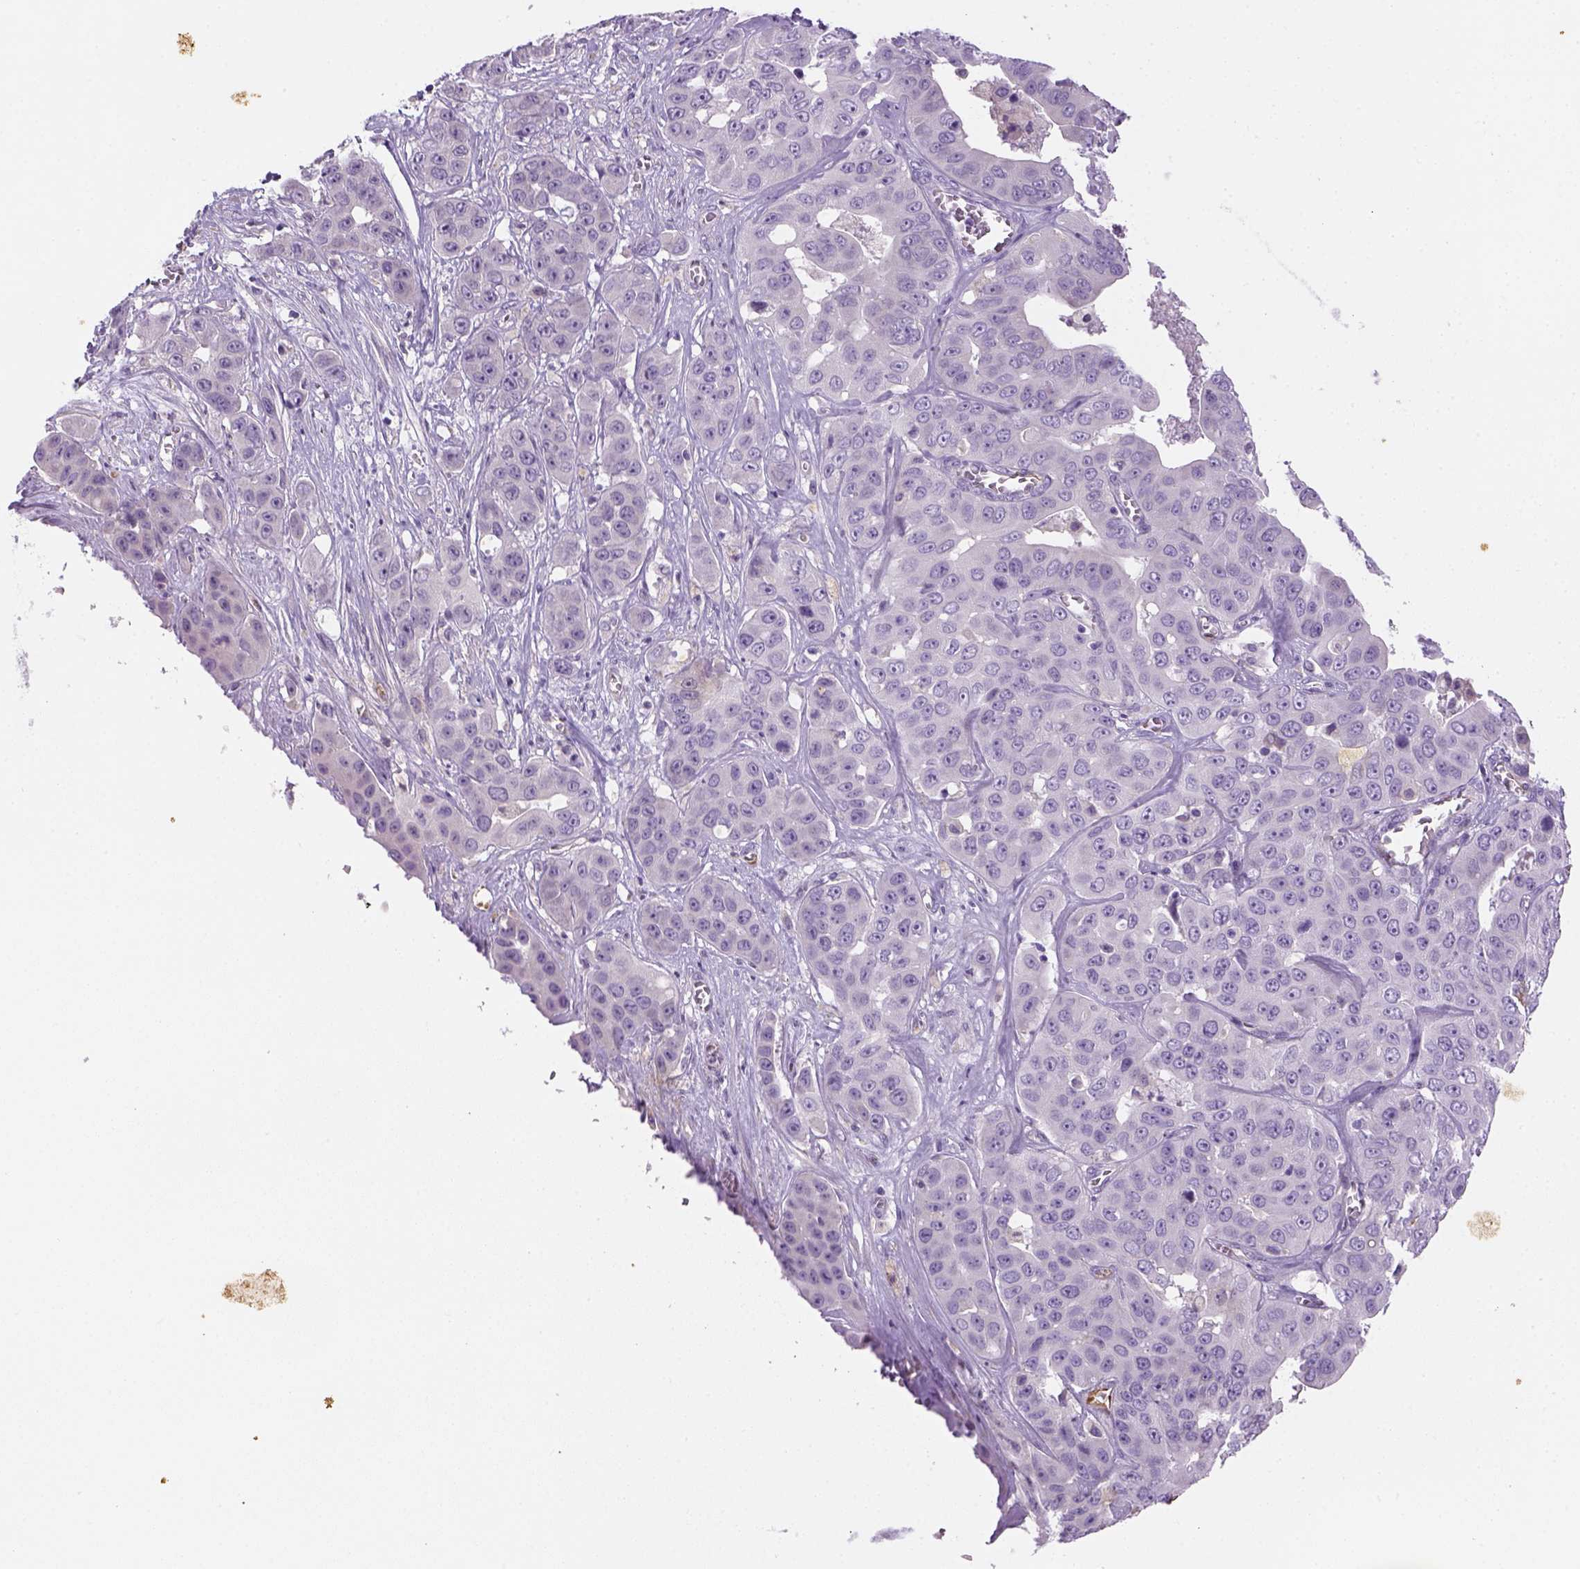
{"staining": {"intensity": "negative", "quantity": "none", "location": "none"}, "tissue": "liver cancer", "cell_type": "Tumor cells", "image_type": "cancer", "snomed": [{"axis": "morphology", "description": "Cholangiocarcinoma"}, {"axis": "topography", "description": "Liver"}], "caption": "Immunohistochemical staining of liver cholangiocarcinoma displays no significant positivity in tumor cells.", "gene": "CACNB1", "patient": {"sex": "female", "age": 52}}